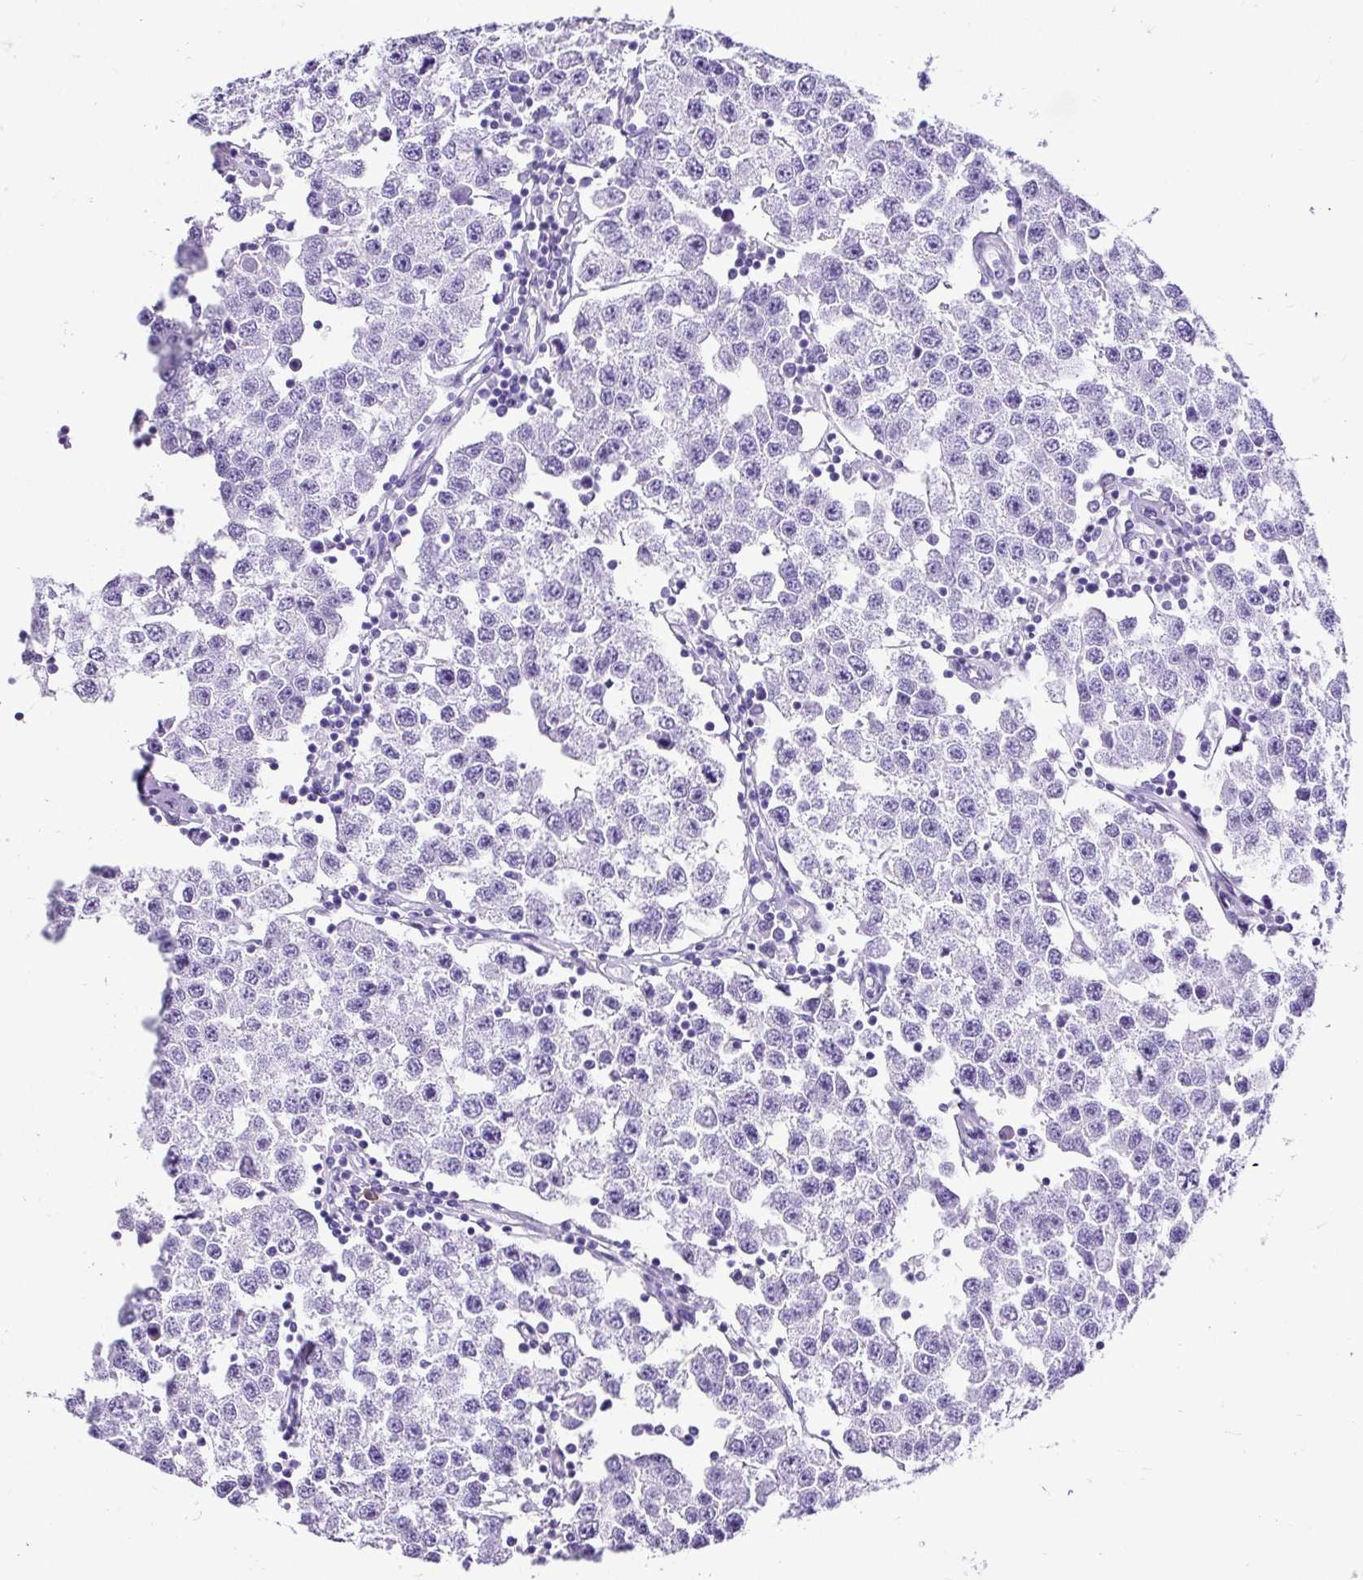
{"staining": {"intensity": "negative", "quantity": "none", "location": "none"}, "tissue": "testis cancer", "cell_type": "Tumor cells", "image_type": "cancer", "snomed": [{"axis": "morphology", "description": "Seminoma, NOS"}, {"axis": "topography", "description": "Testis"}], "caption": "This is an IHC micrograph of human testis cancer. There is no positivity in tumor cells.", "gene": "PDIA2", "patient": {"sex": "male", "age": 34}}